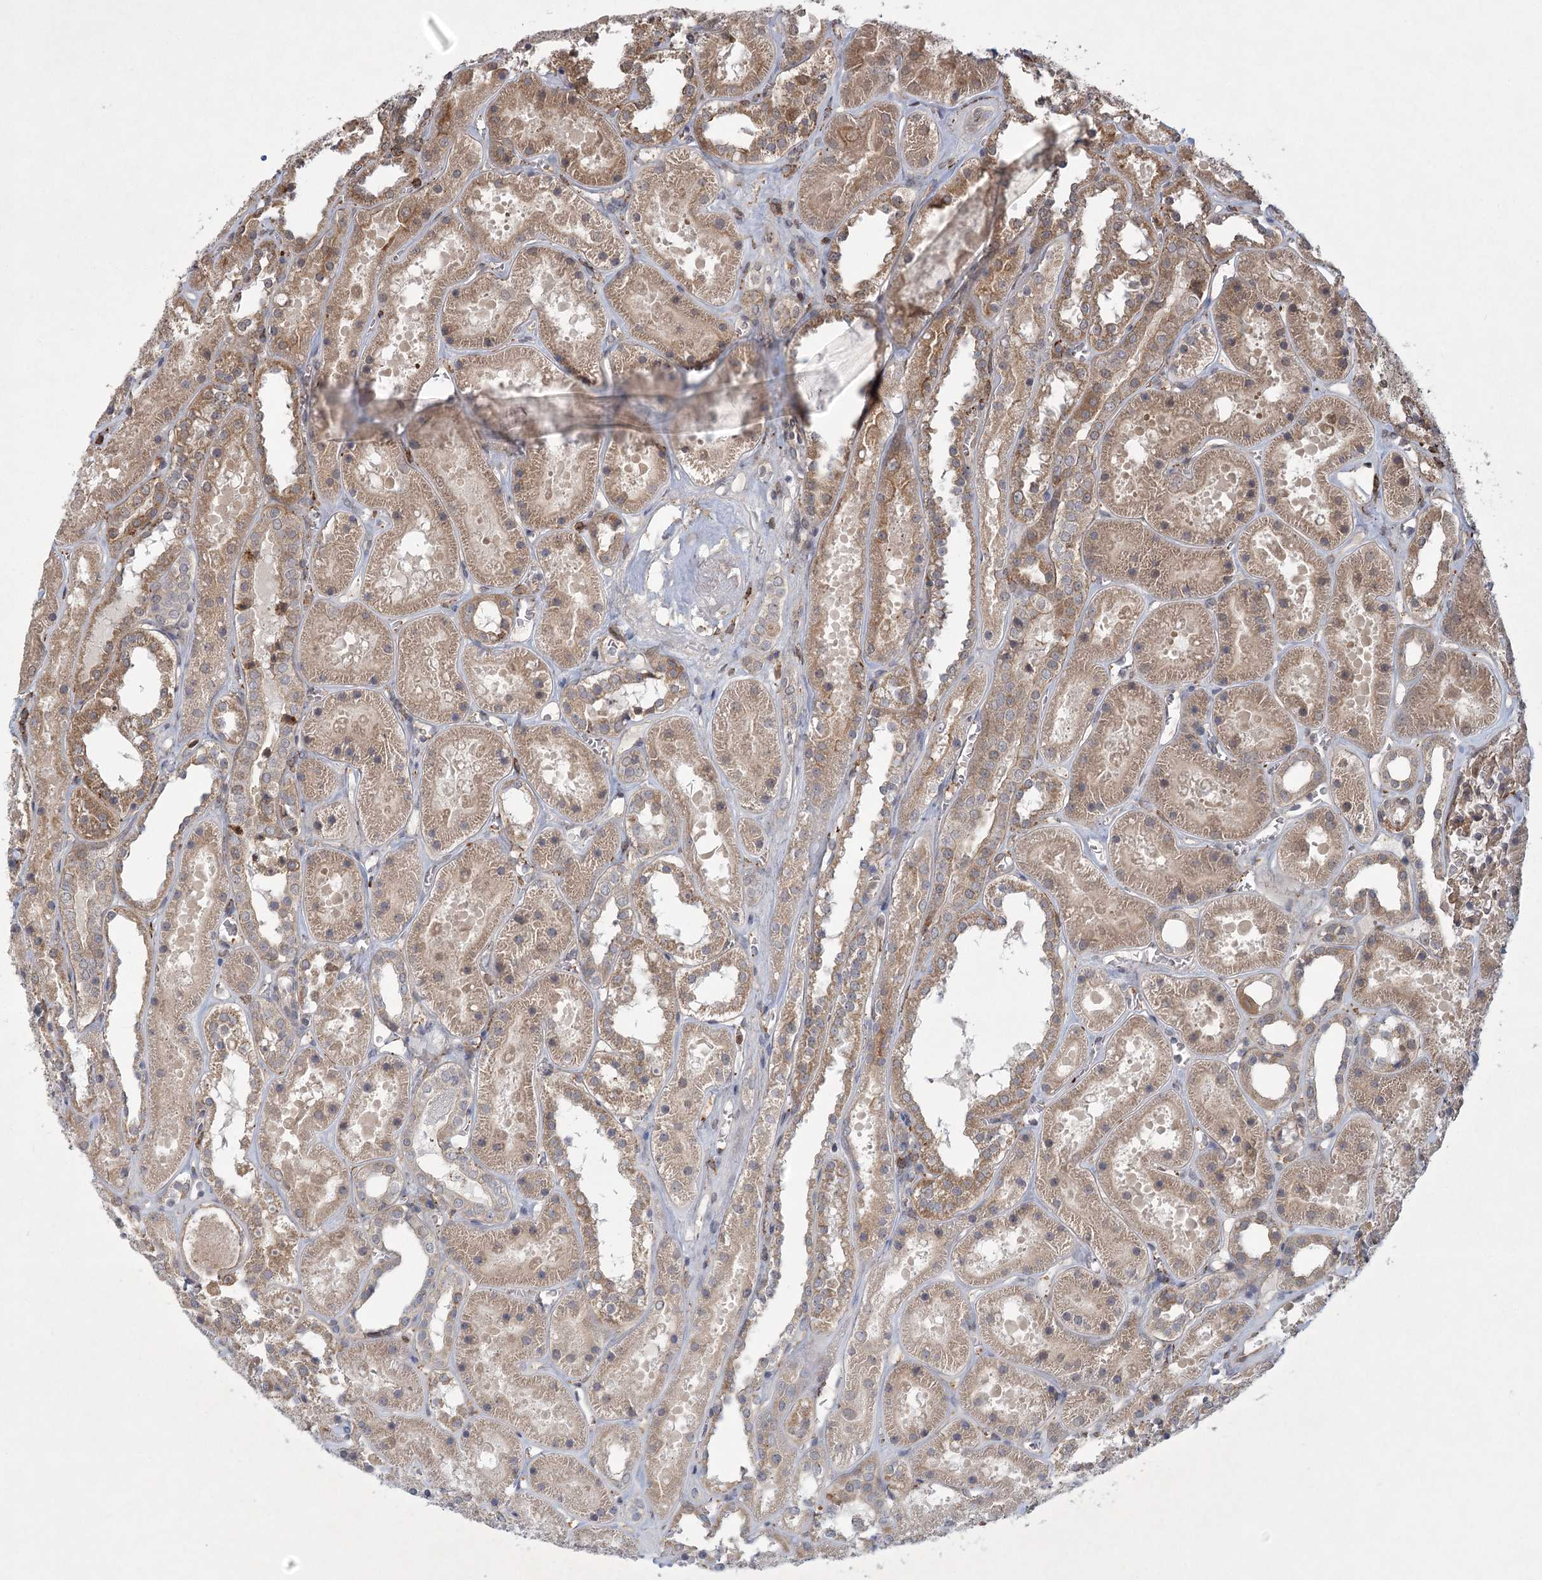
{"staining": {"intensity": "negative", "quantity": "none", "location": "none"}, "tissue": "kidney", "cell_type": "Cells in glomeruli", "image_type": "normal", "snomed": [{"axis": "morphology", "description": "Normal tissue, NOS"}, {"axis": "topography", "description": "Kidney"}], "caption": "Cells in glomeruli are negative for brown protein staining in unremarkable kidney. Nuclei are stained in blue.", "gene": "MEPE", "patient": {"sex": "female", "age": 41}}